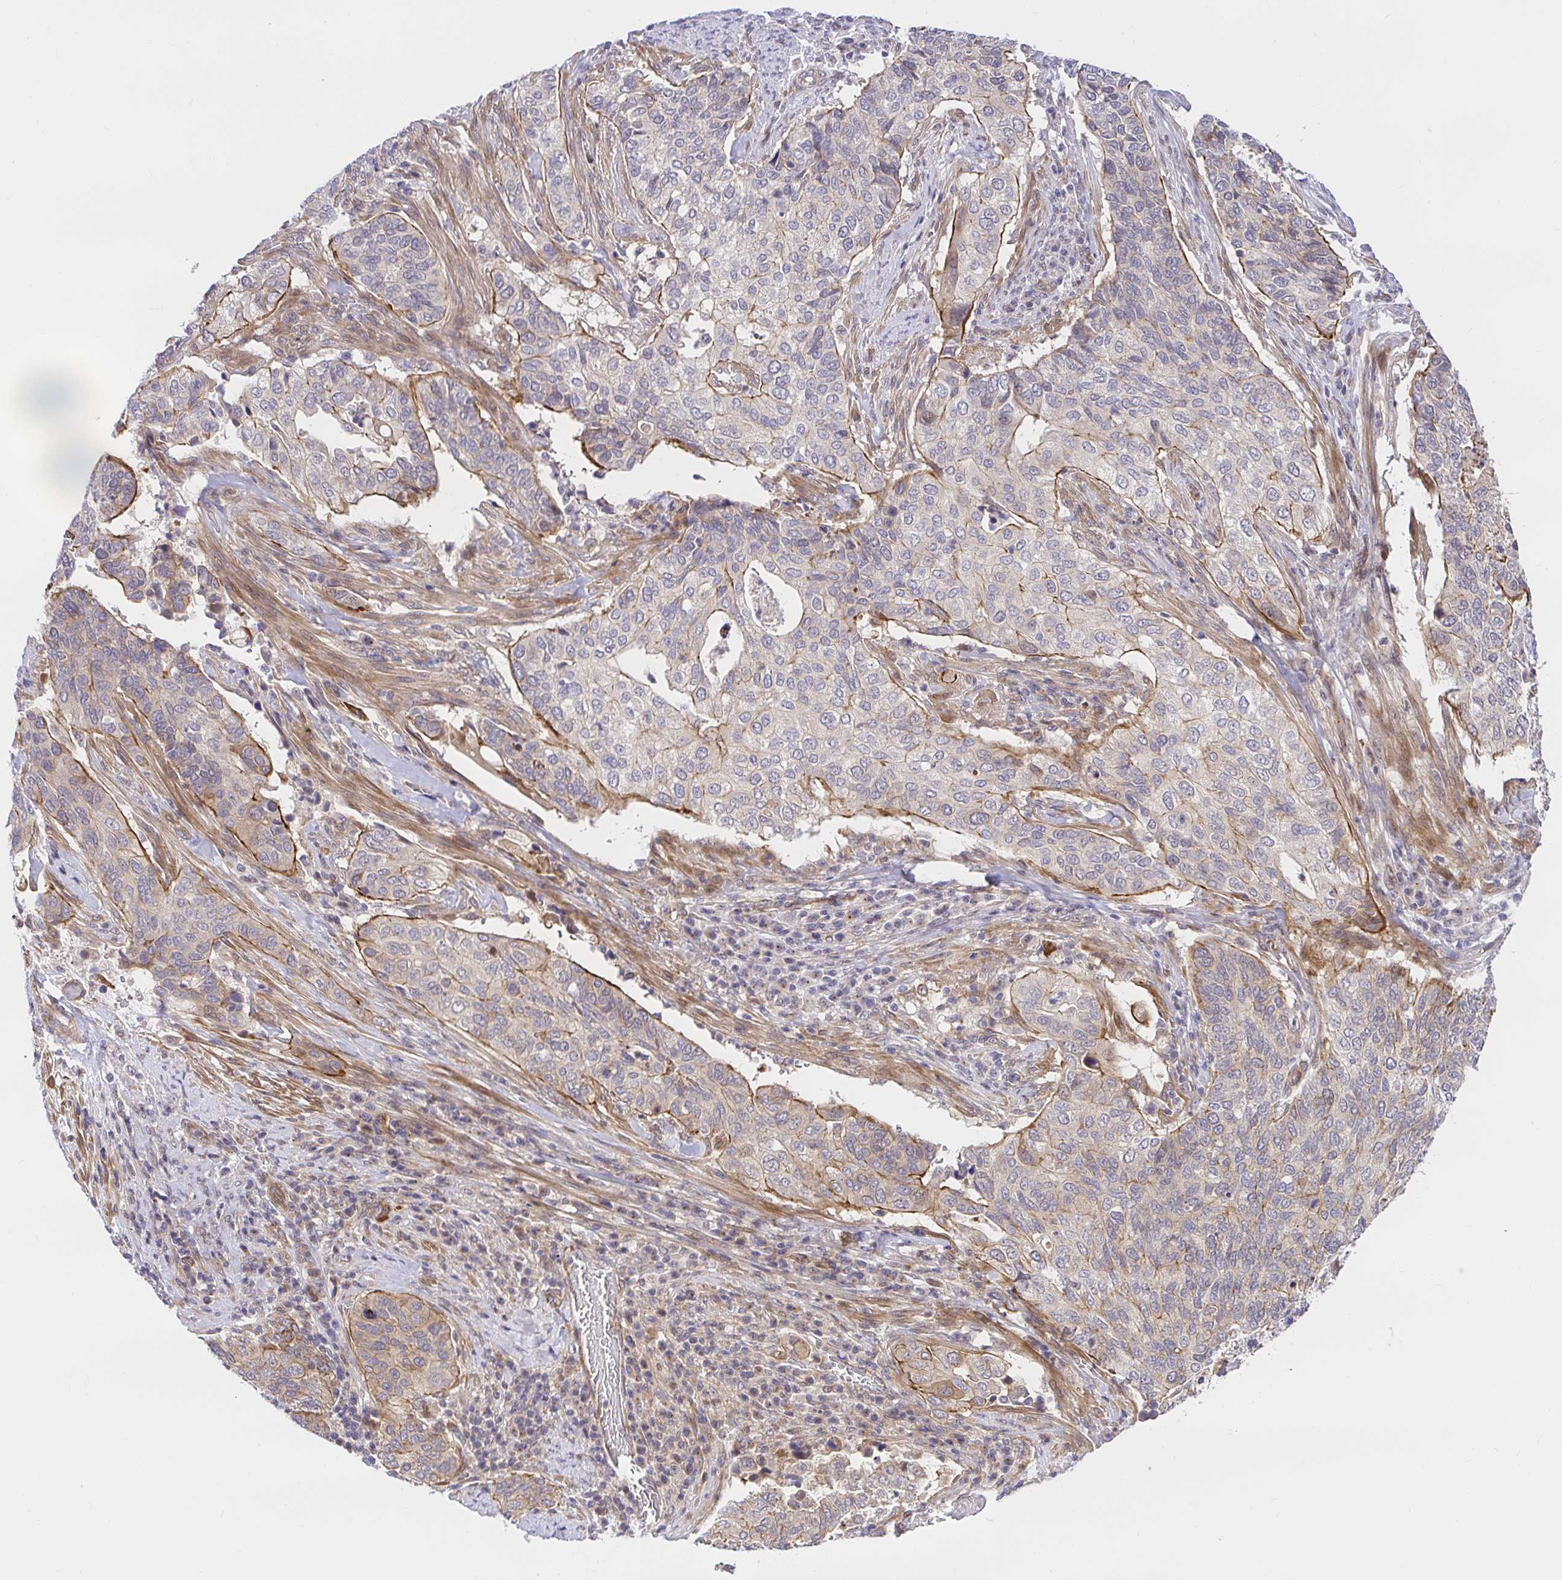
{"staining": {"intensity": "moderate", "quantity": "25%-75%", "location": "cytoplasmic/membranous"}, "tissue": "cervical cancer", "cell_type": "Tumor cells", "image_type": "cancer", "snomed": [{"axis": "morphology", "description": "Squamous cell carcinoma, NOS"}, {"axis": "topography", "description": "Cervix"}], "caption": "A photomicrograph showing moderate cytoplasmic/membranous positivity in about 25%-75% of tumor cells in squamous cell carcinoma (cervical), as visualized by brown immunohistochemical staining.", "gene": "TRIM55", "patient": {"sex": "female", "age": 38}}